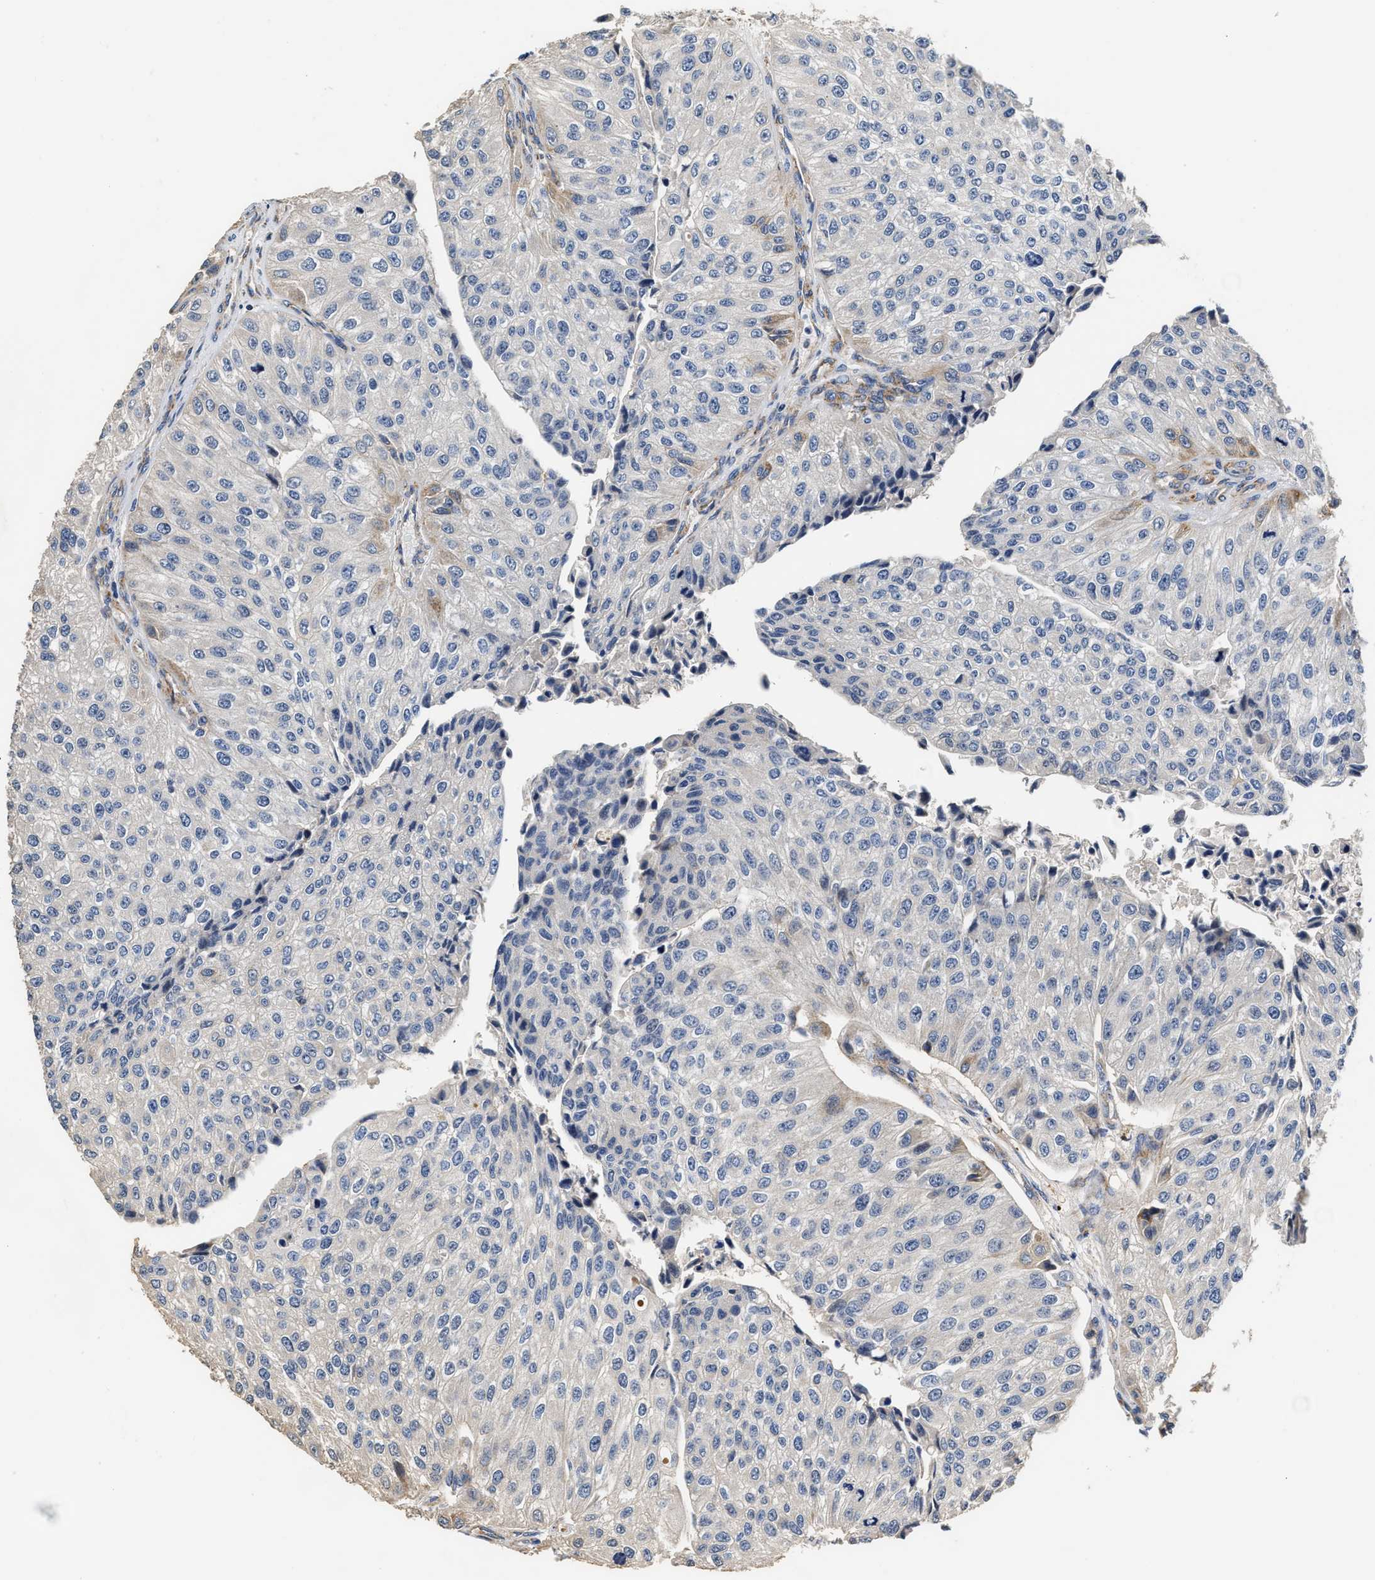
{"staining": {"intensity": "negative", "quantity": "none", "location": "none"}, "tissue": "urothelial cancer", "cell_type": "Tumor cells", "image_type": "cancer", "snomed": [{"axis": "morphology", "description": "Urothelial carcinoma, High grade"}, {"axis": "topography", "description": "Kidney"}, {"axis": "topography", "description": "Urinary bladder"}], "caption": "High power microscopy photomicrograph of an immunohistochemistry micrograph of urothelial cancer, revealing no significant staining in tumor cells.", "gene": "TEX2", "patient": {"sex": "male", "age": 77}}